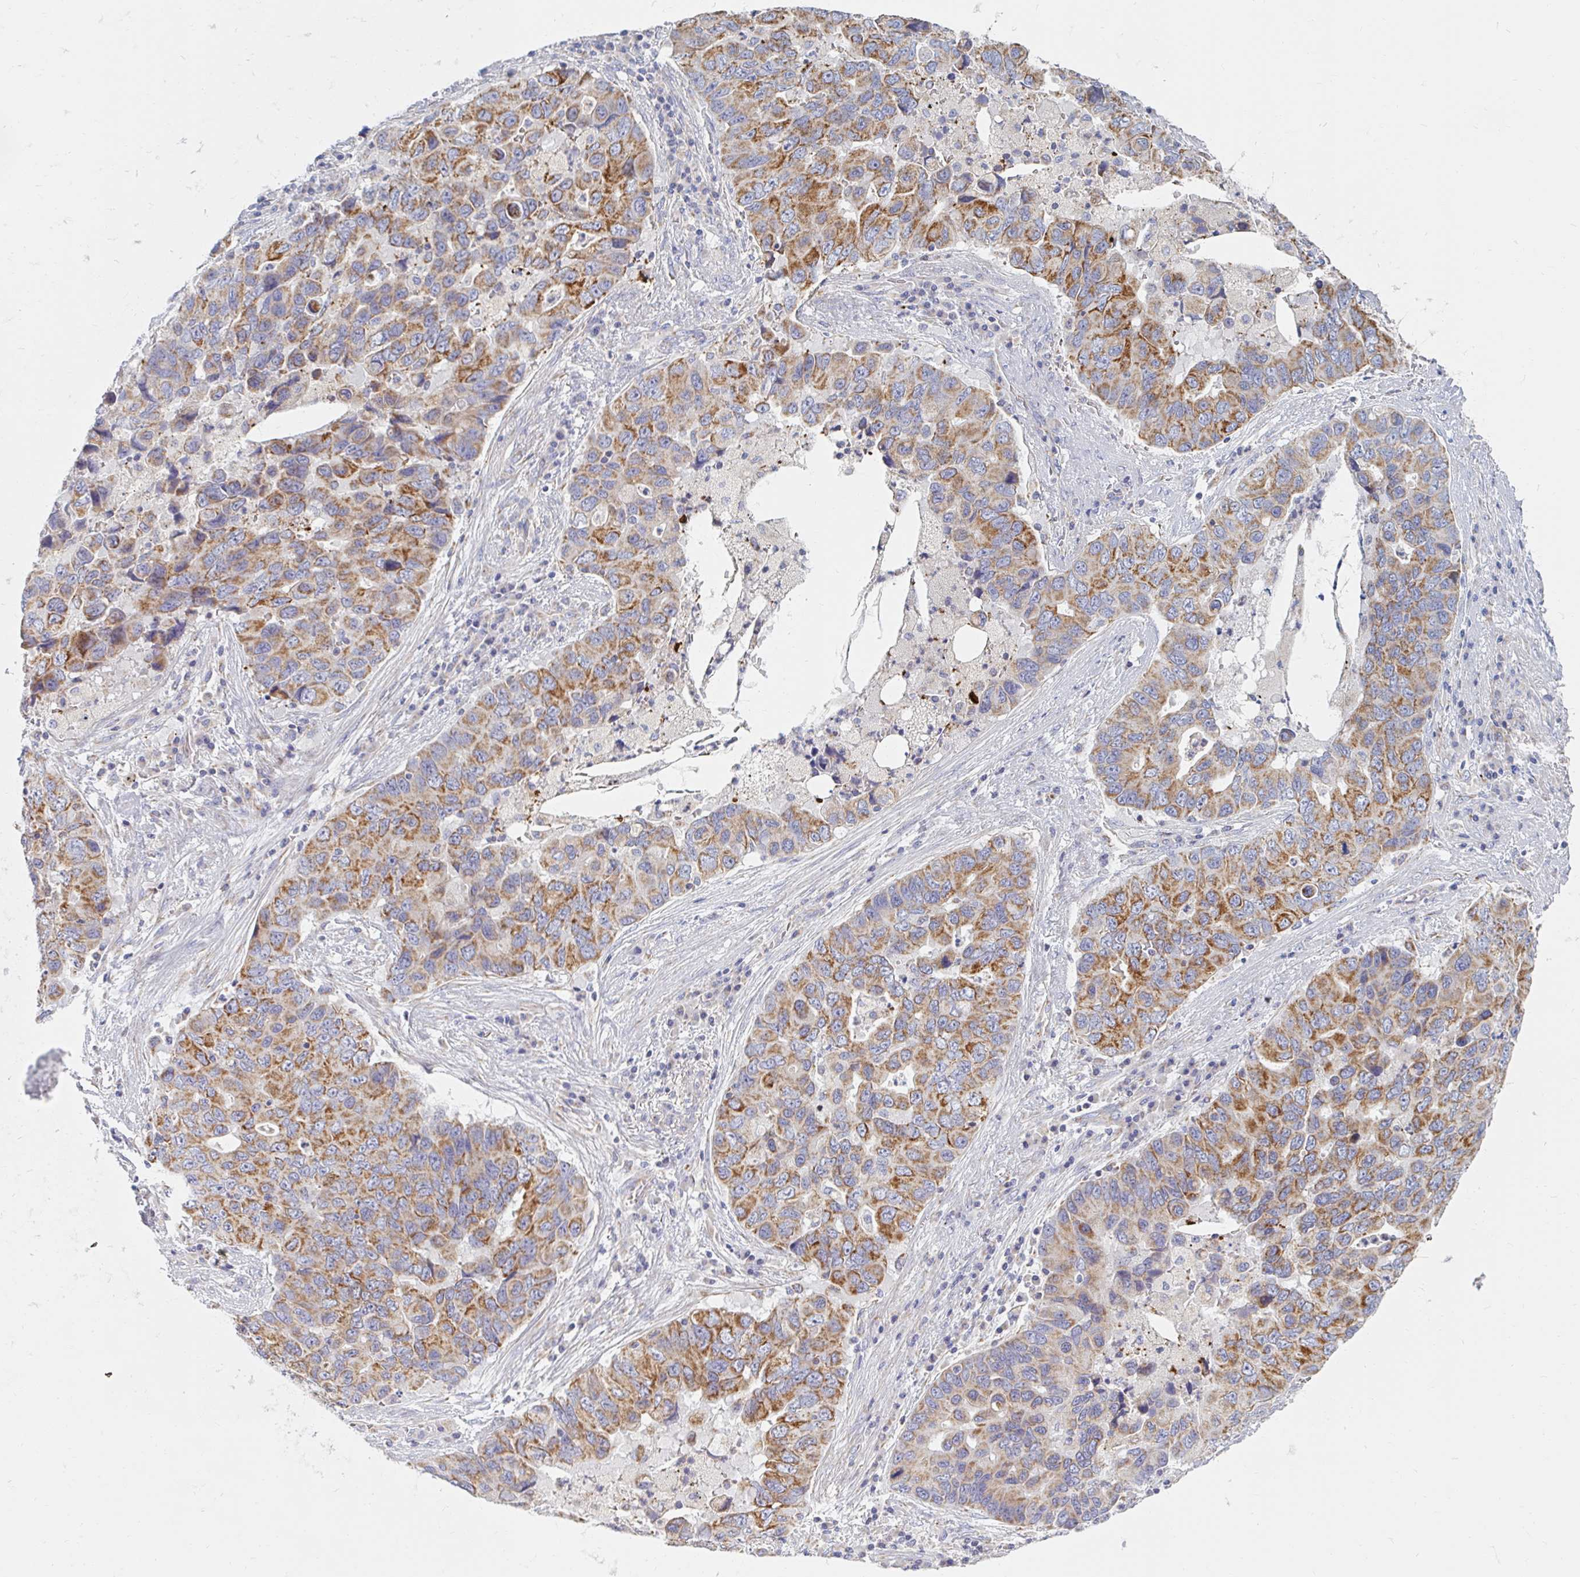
{"staining": {"intensity": "moderate", "quantity": "25%-75%", "location": "cytoplasmic/membranous"}, "tissue": "lung cancer", "cell_type": "Tumor cells", "image_type": "cancer", "snomed": [{"axis": "morphology", "description": "Adenocarcinoma, NOS"}, {"axis": "morphology", "description": "Adenocarcinoma, metastatic, NOS"}, {"axis": "topography", "description": "Lymph node"}, {"axis": "topography", "description": "Lung"}], "caption": "Immunohistochemistry photomicrograph of neoplastic tissue: metastatic adenocarcinoma (lung) stained using immunohistochemistry (IHC) shows medium levels of moderate protein expression localized specifically in the cytoplasmic/membranous of tumor cells, appearing as a cytoplasmic/membranous brown color.", "gene": "MAVS", "patient": {"sex": "female", "age": 54}}